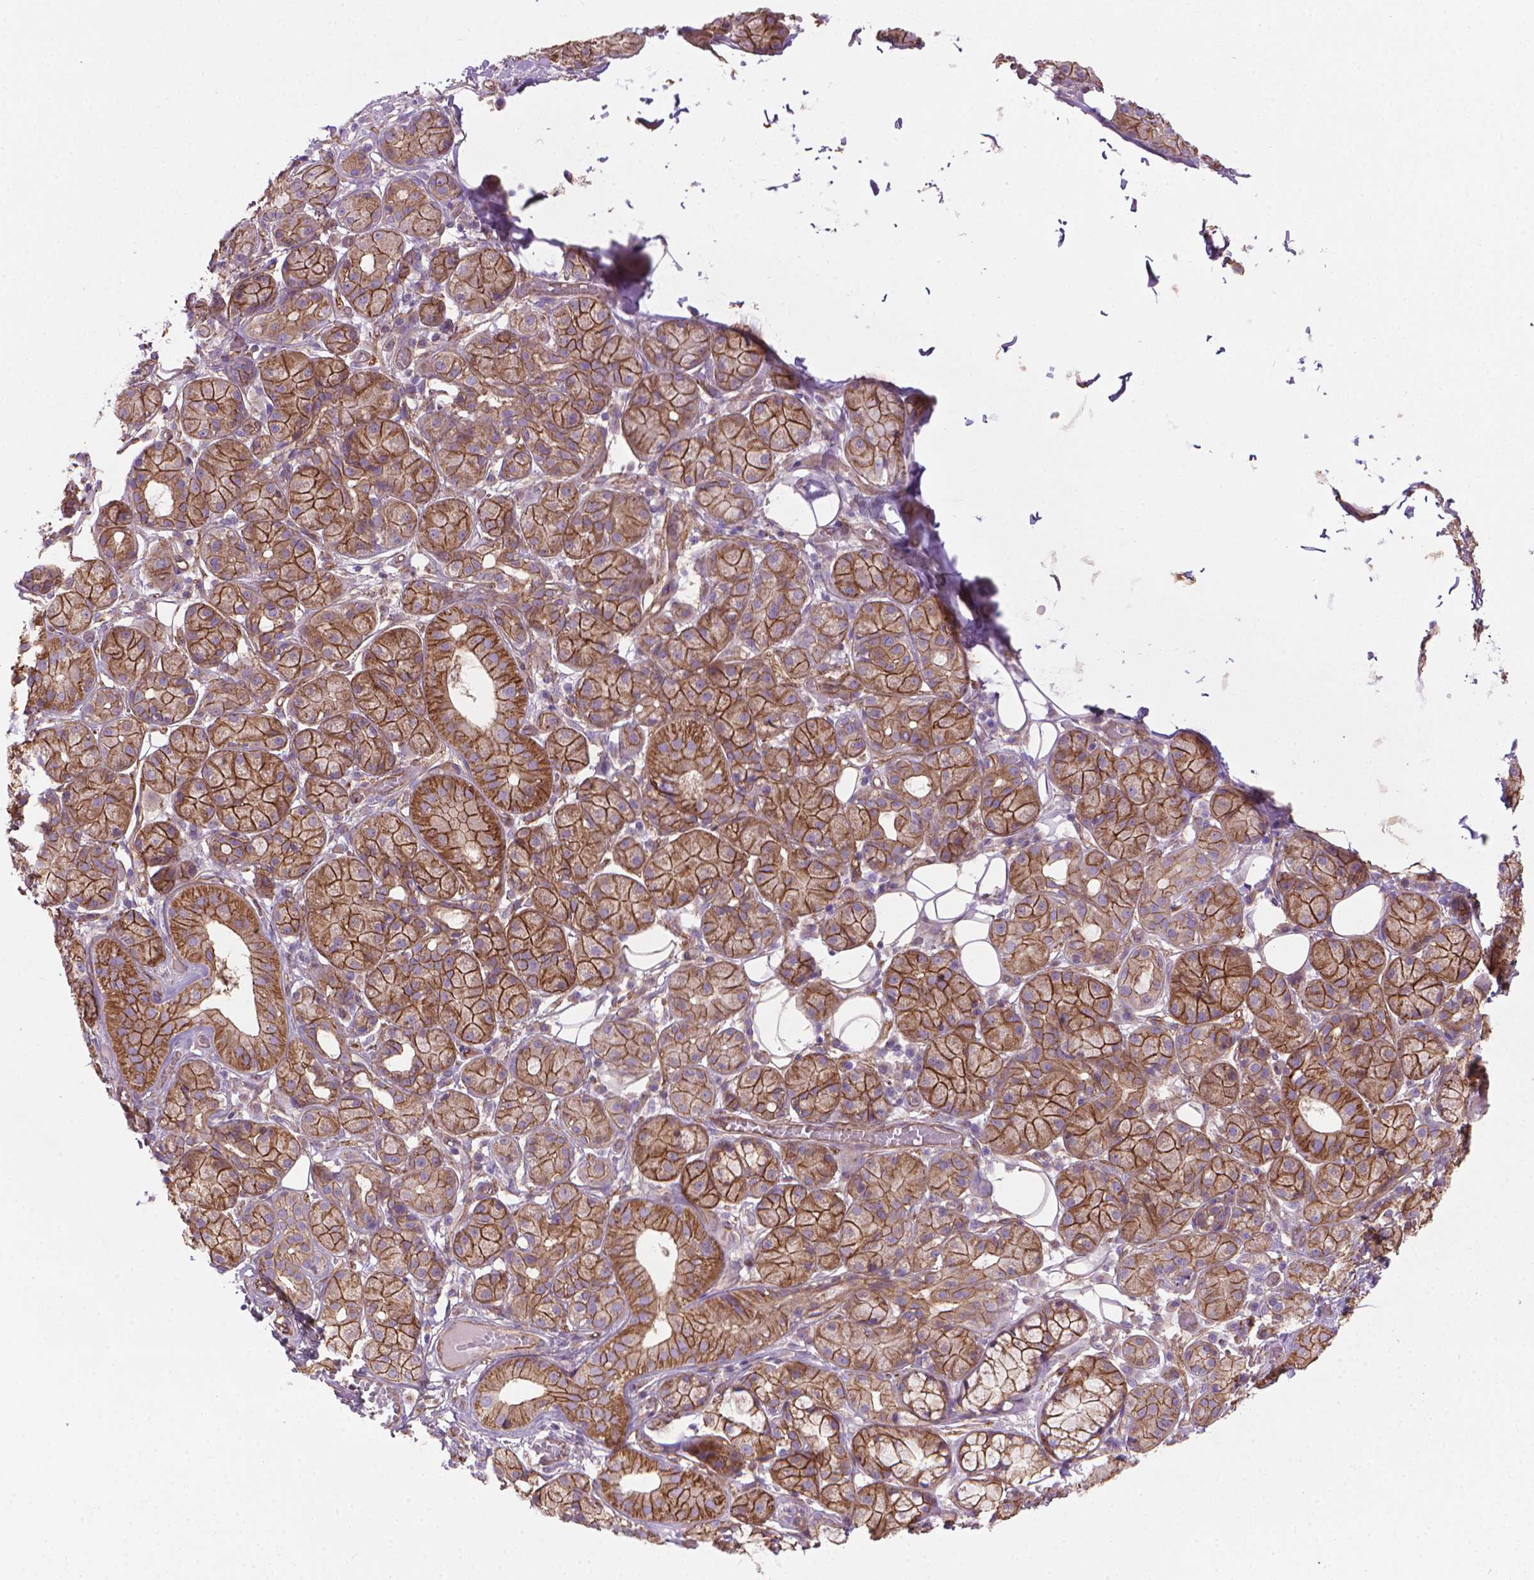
{"staining": {"intensity": "strong", "quantity": ">75%", "location": "cytoplasmic/membranous"}, "tissue": "salivary gland", "cell_type": "Glandular cells", "image_type": "normal", "snomed": [{"axis": "morphology", "description": "Normal tissue, NOS"}, {"axis": "topography", "description": "Salivary gland"}, {"axis": "topography", "description": "Peripheral nerve tissue"}], "caption": "A high-resolution histopathology image shows immunohistochemistry staining of benign salivary gland, which shows strong cytoplasmic/membranous staining in approximately >75% of glandular cells.", "gene": "TENT5A", "patient": {"sex": "male", "age": 71}}